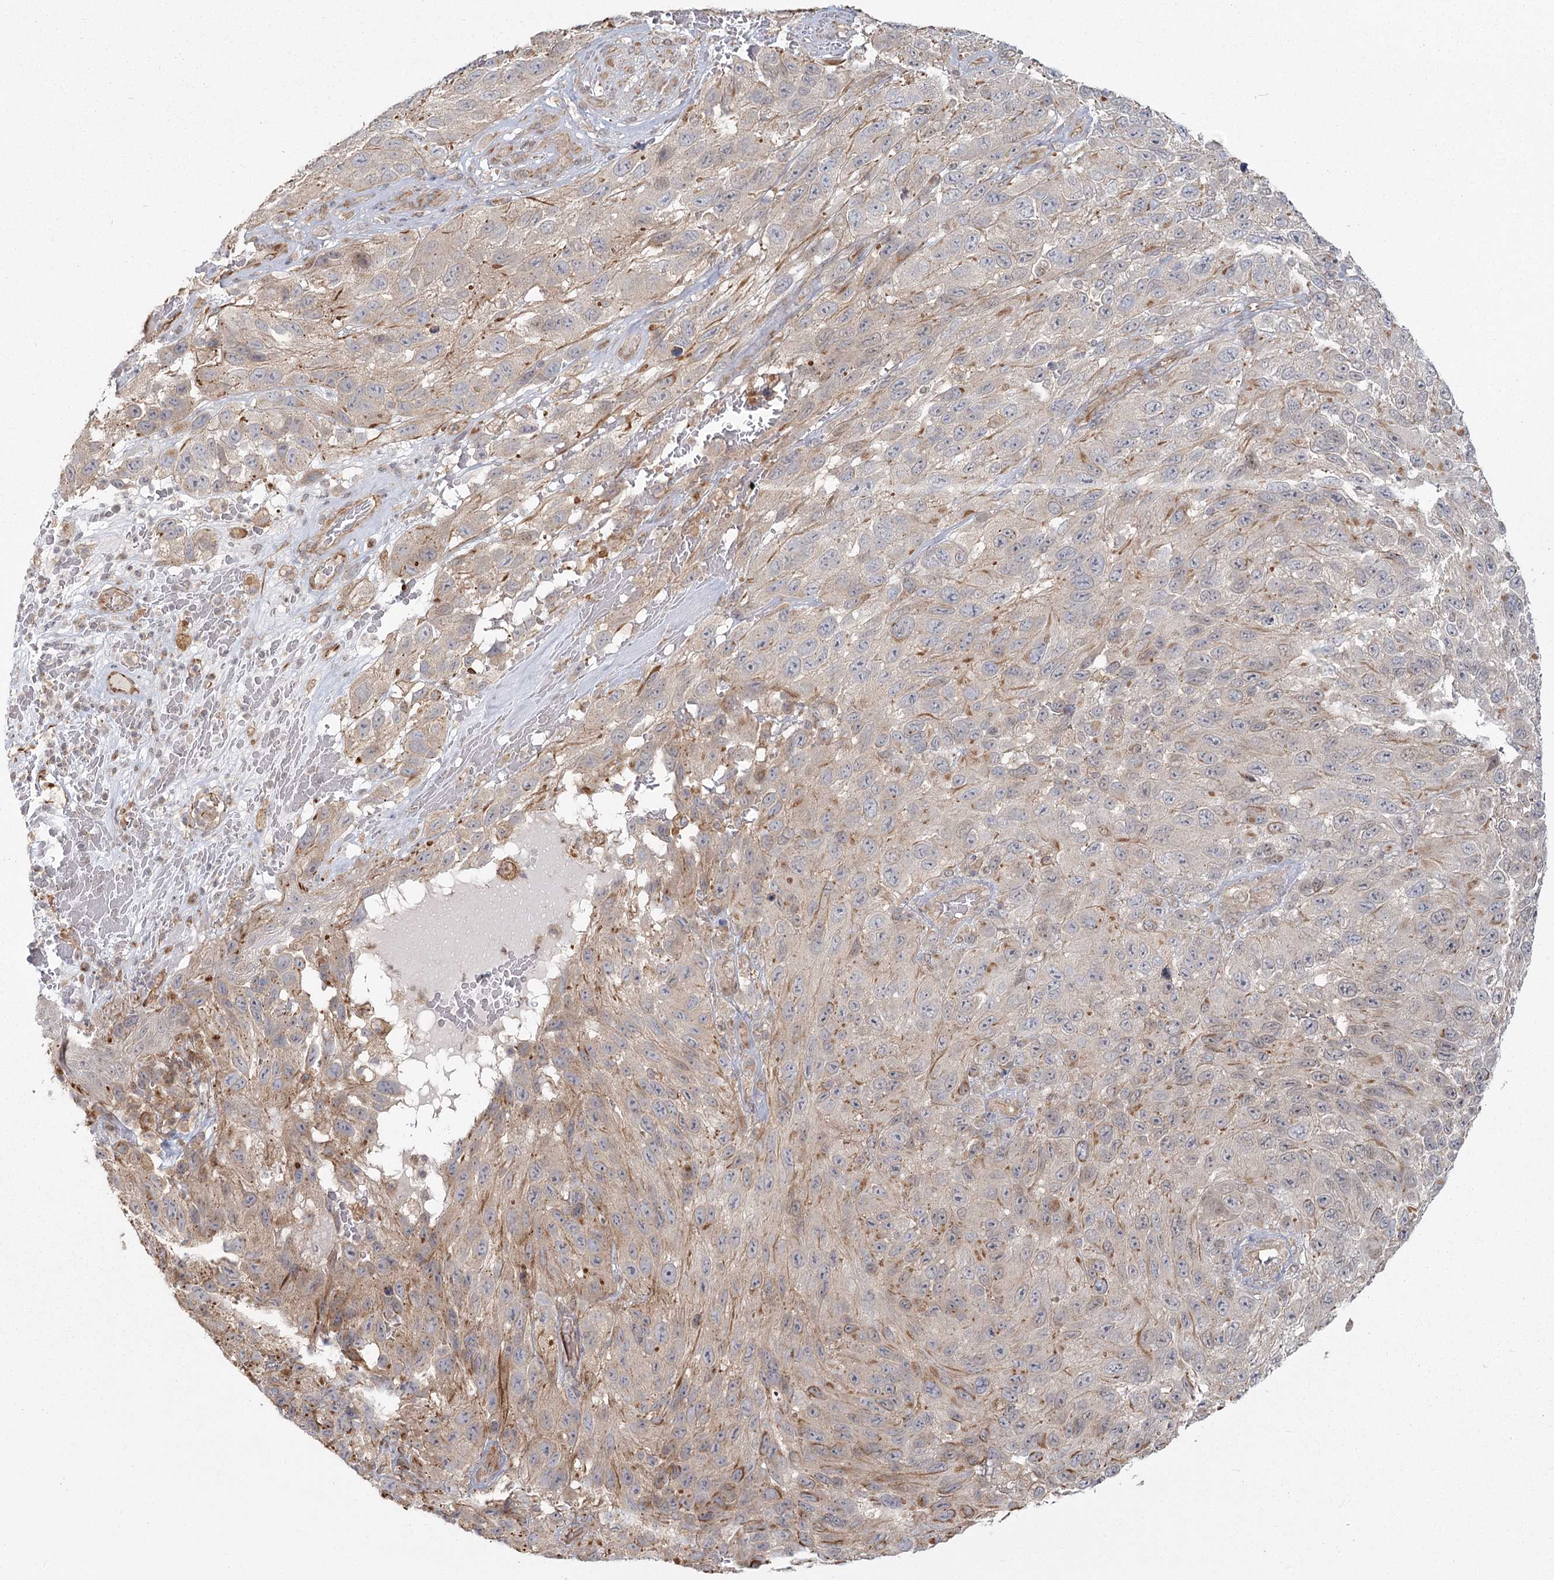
{"staining": {"intensity": "weak", "quantity": "25%-75%", "location": "cytoplasmic/membranous"}, "tissue": "melanoma", "cell_type": "Tumor cells", "image_type": "cancer", "snomed": [{"axis": "morphology", "description": "Malignant melanoma, NOS"}, {"axis": "topography", "description": "Skin"}], "caption": "Human melanoma stained for a protein (brown) shows weak cytoplasmic/membranous positive expression in approximately 25%-75% of tumor cells.", "gene": "AP2M1", "patient": {"sex": "female", "age": 96}}